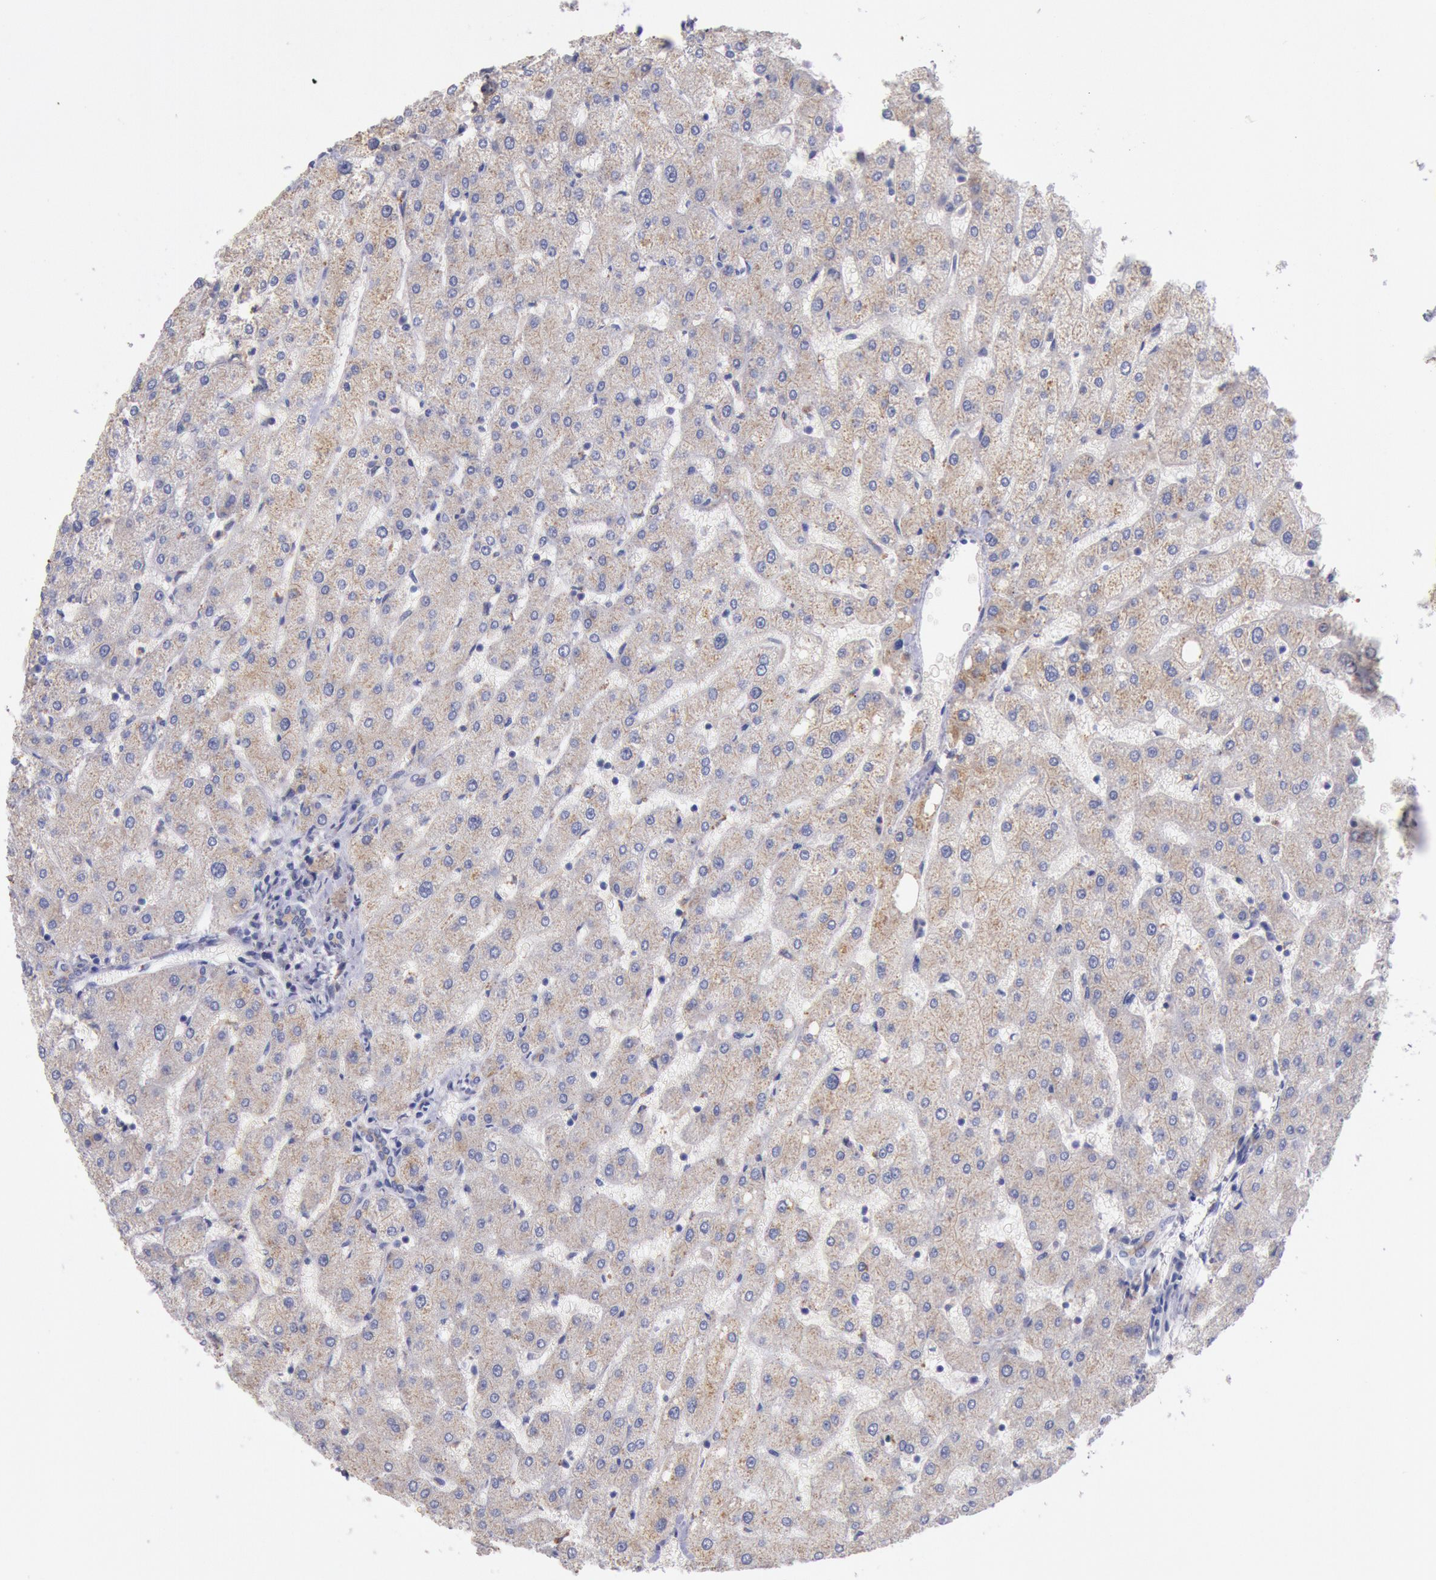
{"staining": {"intensity": "moderate", "quantity": ">75%", "location": "cytoplasmic/membranous"}, "tissue": "liver", "cell_type": "Cholangiocytes", "image_type": "normal", "snomed": [{"axis": "morphology", "description": "Normal tissue, NOS"}, {"axis": "topography", "description": "Liver"}], "caption": "High-power microscopy captured an immunohistochemistry histopathology image of normal liver, revealing moderate cytoplasmic/membranous positivity in about >75% of cholangiocytes.", "gene": "GAL3ST1", "patient": {"sex": "male", "age": 67}}